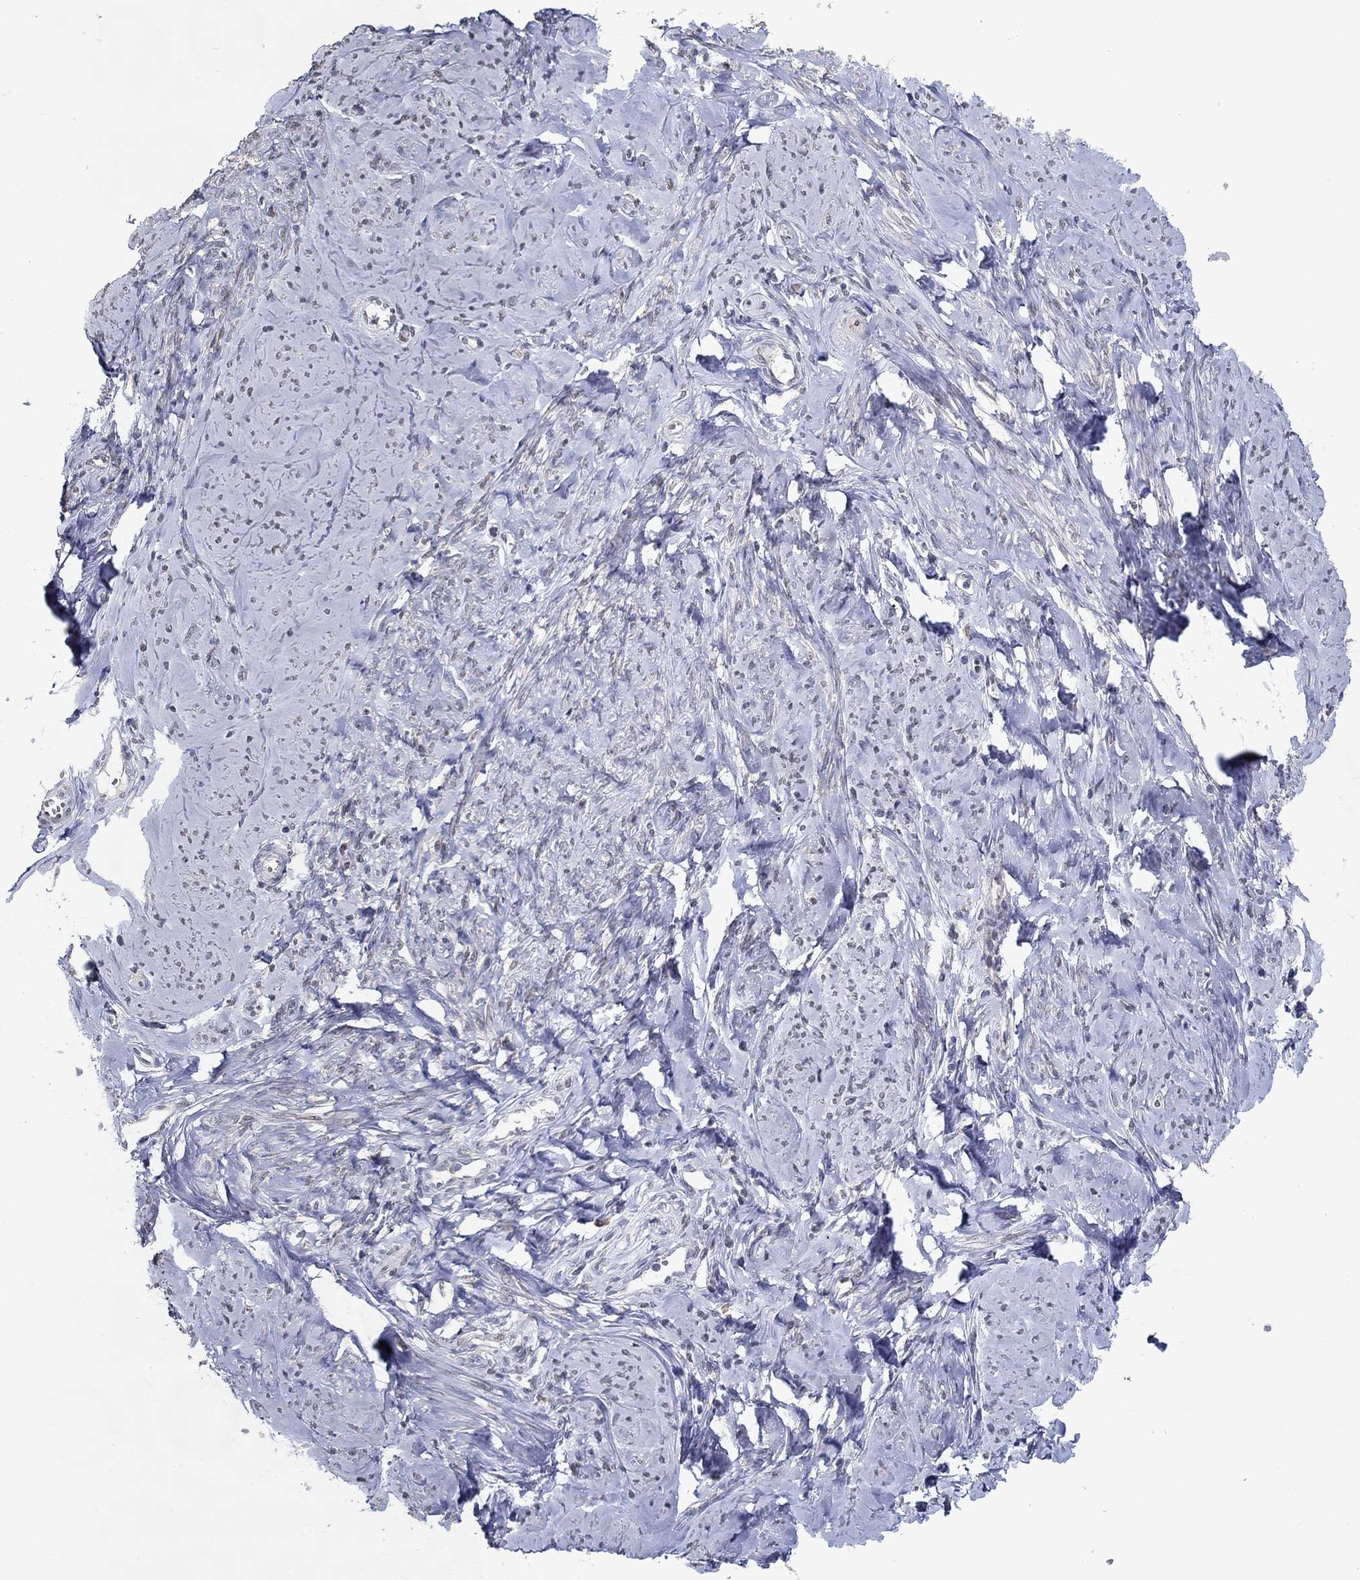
{"staining": {"intensity": "weak", "quantity": "<25%", "location": "nuclear"}, "tissue": "smooth muscle", "cell_type": "Smooth muscle cells", "image_type": "normal", "snomed": [{"axis": "morphology", "description": "Normal tissue, NOS"}, {"axis": "topography", "description": "Smooth muscle"}], "caption": "An image of smooth muscle stained for a protein reveals no brown staining in smooth muscle cells. The staining was performed using DAB (3,3'-diaminobenzidine) to visualize the protein expression in brown, while the nuclei were stained in blue with hematoxylin (Magnification: 20x).", "gene": "FGF2", "patient": {"sex": "female", "age": 48}}